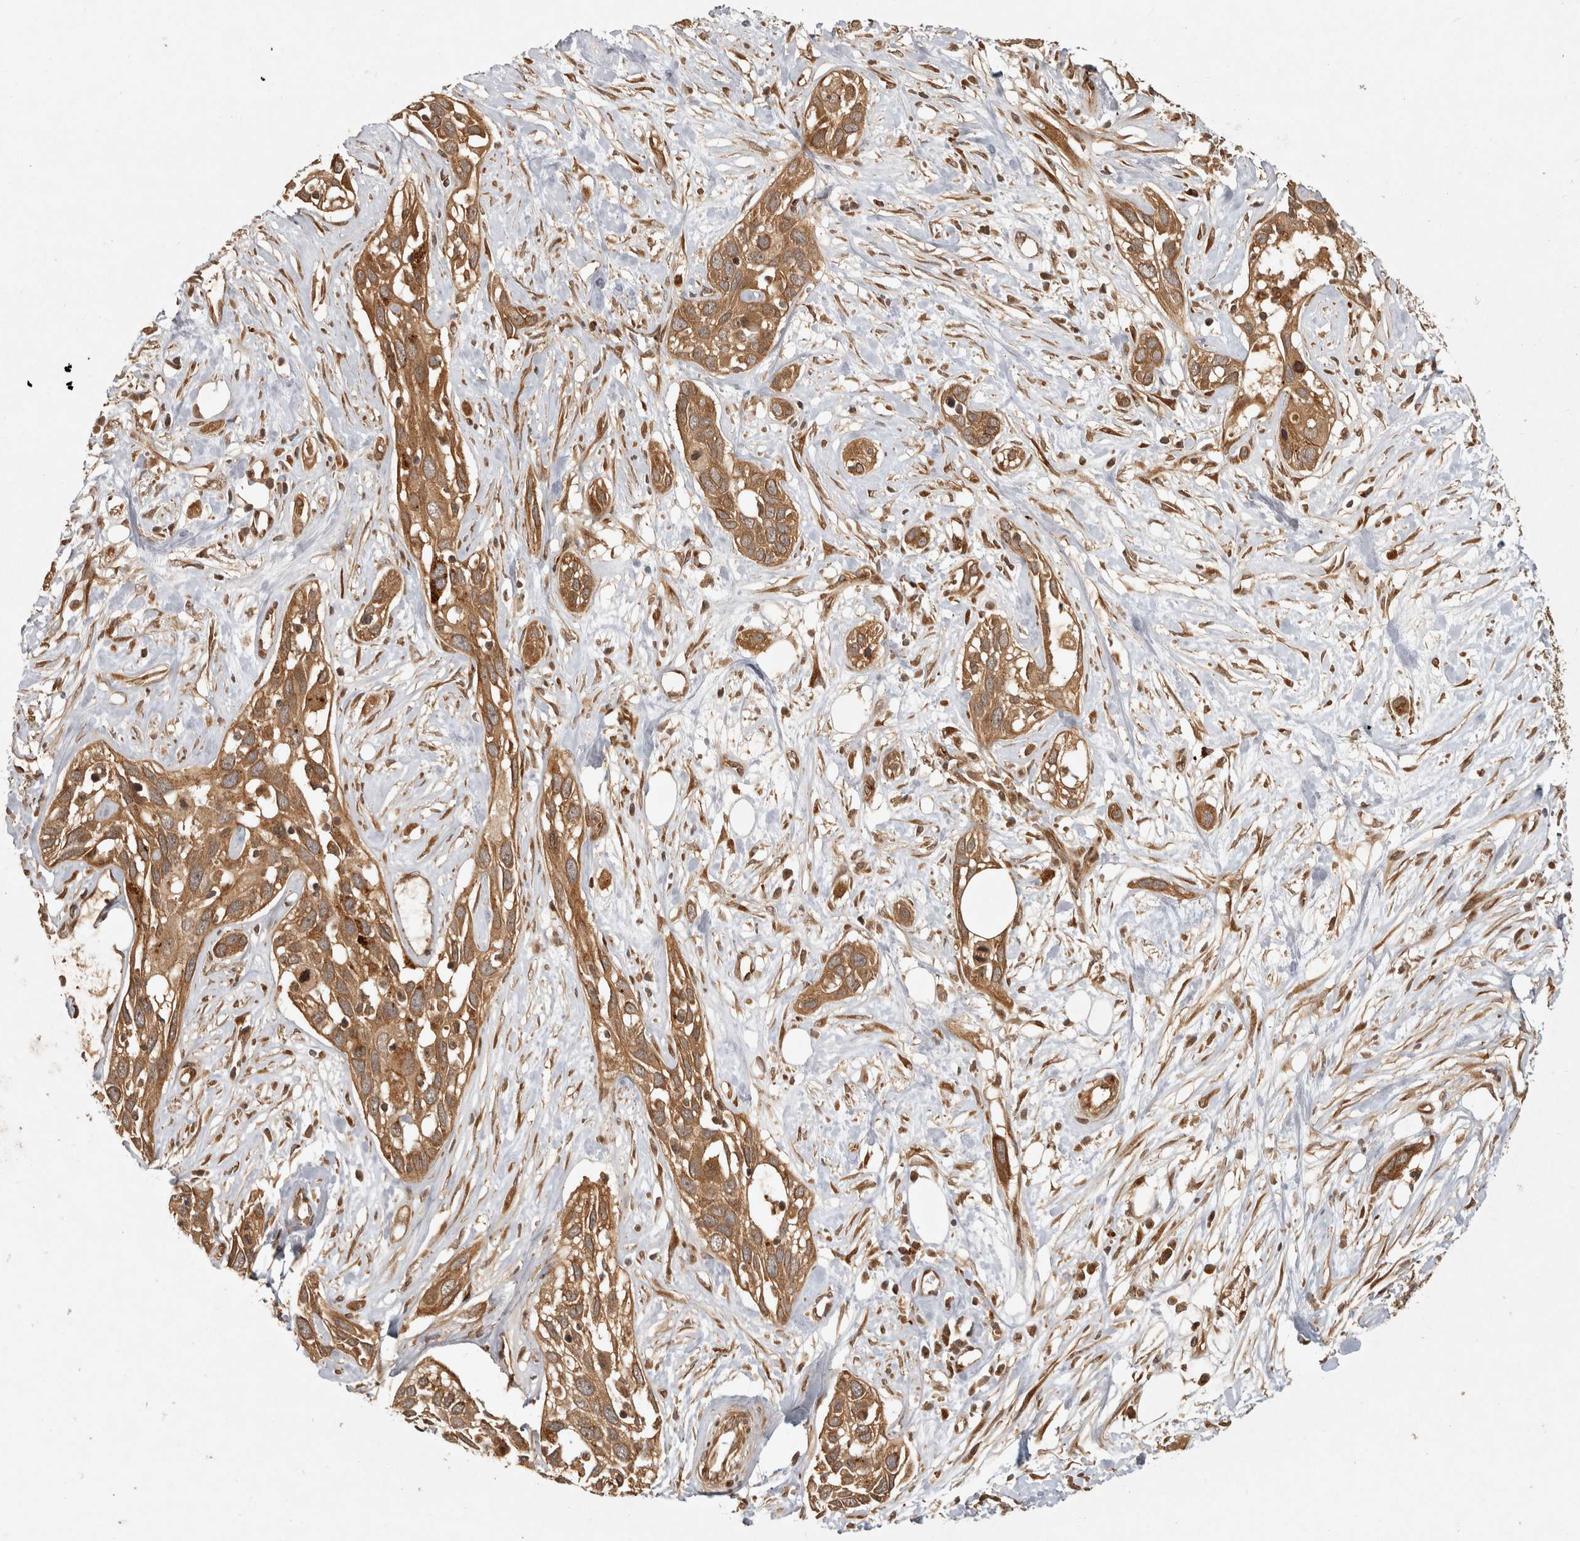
{"staining": {"intensity": "moderate", "quantity": ">75%", "location": "cytoplasmic/membranous"}, "tissue": "pancreatic cancer", "cell_type": "Tumor cells", "image_type": "cancer", "snomed": [{"axis": "morphology", "description": "Adenocarcinoma, NOS"}, {"axis": "topography", "description": "Pancreas"}], "caption": "Protein staining shows moderate cytoplasmic/membranous positivity in approximately >75% of tumor cells in pancreatic cancer. (Brightfield microscopy of DAB IHC at high magnification).", "gene": "CAMSAP2", "patient": {"sex": "female", "age": 60}}